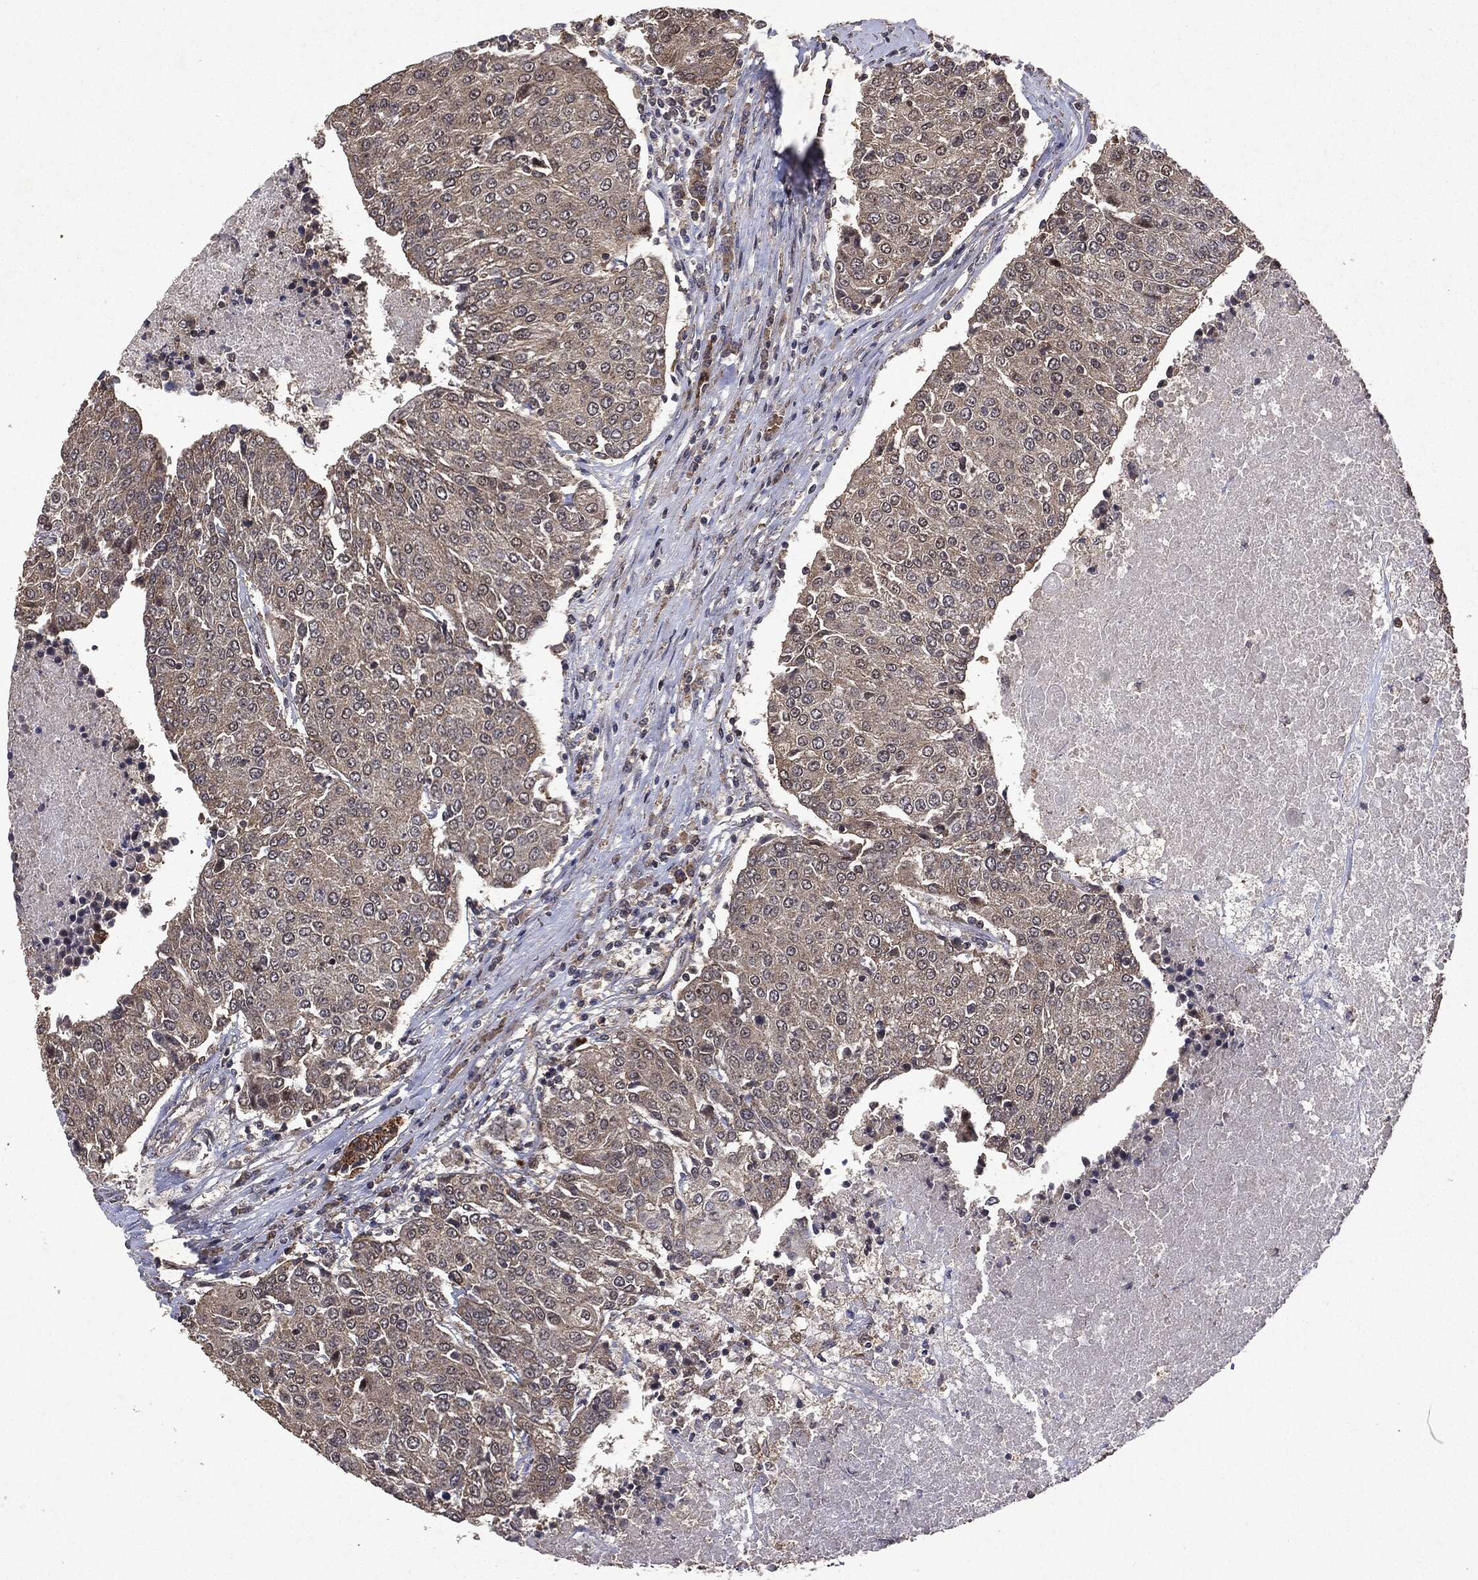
{"staining": {"intensity": "negative", "quantity": "none", "location": "none"}, "tissue": "urothelial cancer", "cell_type": "Tumor cells", "image_type": "cancer", "snomed": [{"axis": "morphology", "description": "Urothelial carcinoma, High grade"}, {"axis": "topography", "description": "Urinary bladder"}], "caption": "Urothelial carcinoma (high-grade) was stained to show a protein in brown. There is no significant staining in tumor cells.", "gene": "PTEN", "patient": {"sex": "female", "age": 85}}